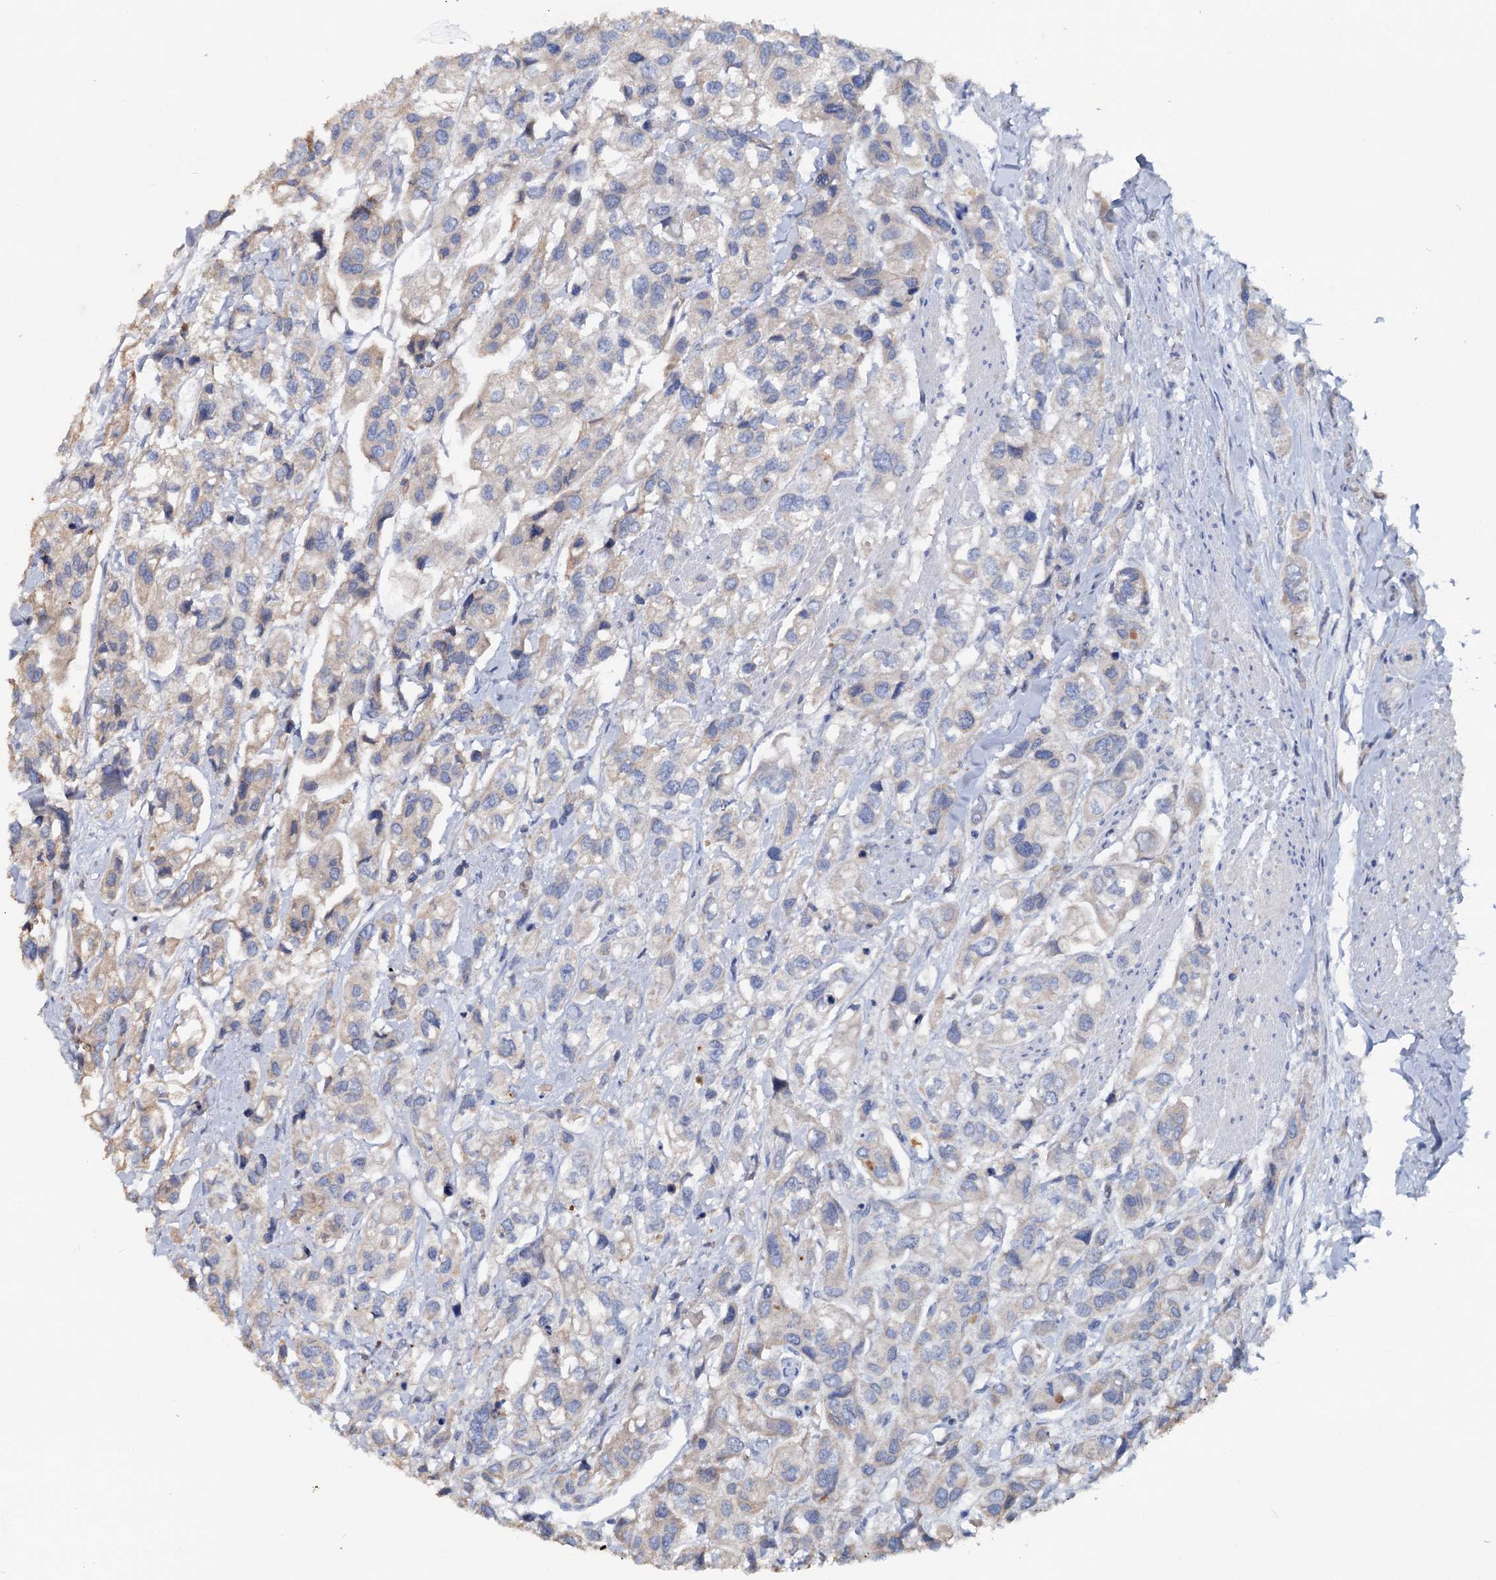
{"staining": {"intensity": "negative", "quantity": "none", "location": "none"}, "tissue": "urothelial cancer", "cell_type": "Tumor cells", "image_type": "cancer", "snomed": [{"axis": "morphology", "description": "Urothelial carcinoma, High grade"}, {"axis": "topography", "description": "Urinary bladder"}], "caption": "This is an immunohistochemistry micrograph of human high-grade urothelial carcinoma. There is no staining in tumor cells.", "gene": "IL17RD", "patient": {"sex": "male", "age": 67}}